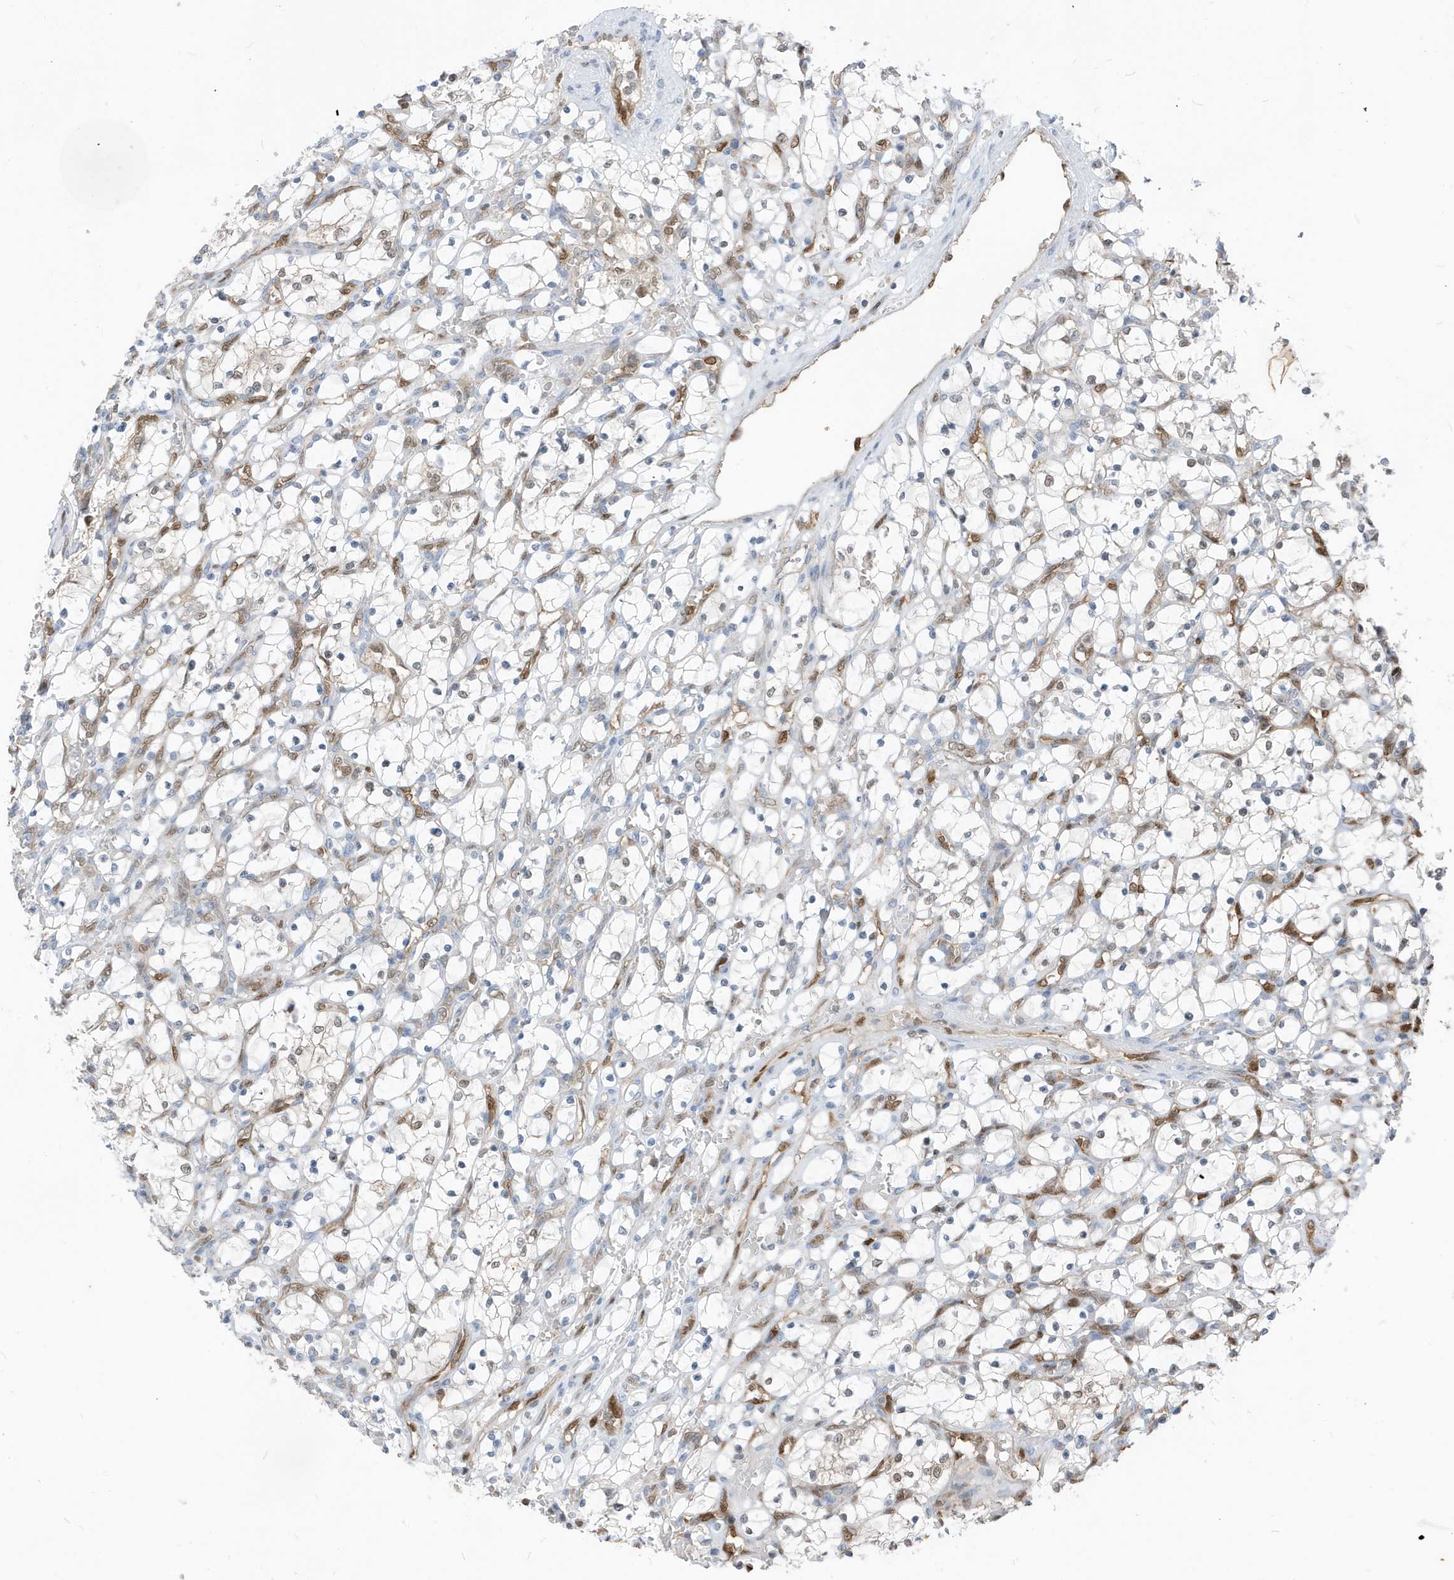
{"staining": {"intensity": "weak", "quantity": "<25%", "location": "nuclear"}, "tissue": "renal cancer", "cell_type": "Tumor cells", "image_type": "cancer", "snomed": [{"axis": "morphology", "description": "Adenocarcinoma, NOS"}, {"axis": "topography", "description": "Kidney"}], "caption": "A histopathology image of renal cancer (adenocarcinoma) stained for a protein displays no brown staining in tumor cells.", "gene": "NCOA7", "patient": {"sex": "female", "age": 69}}